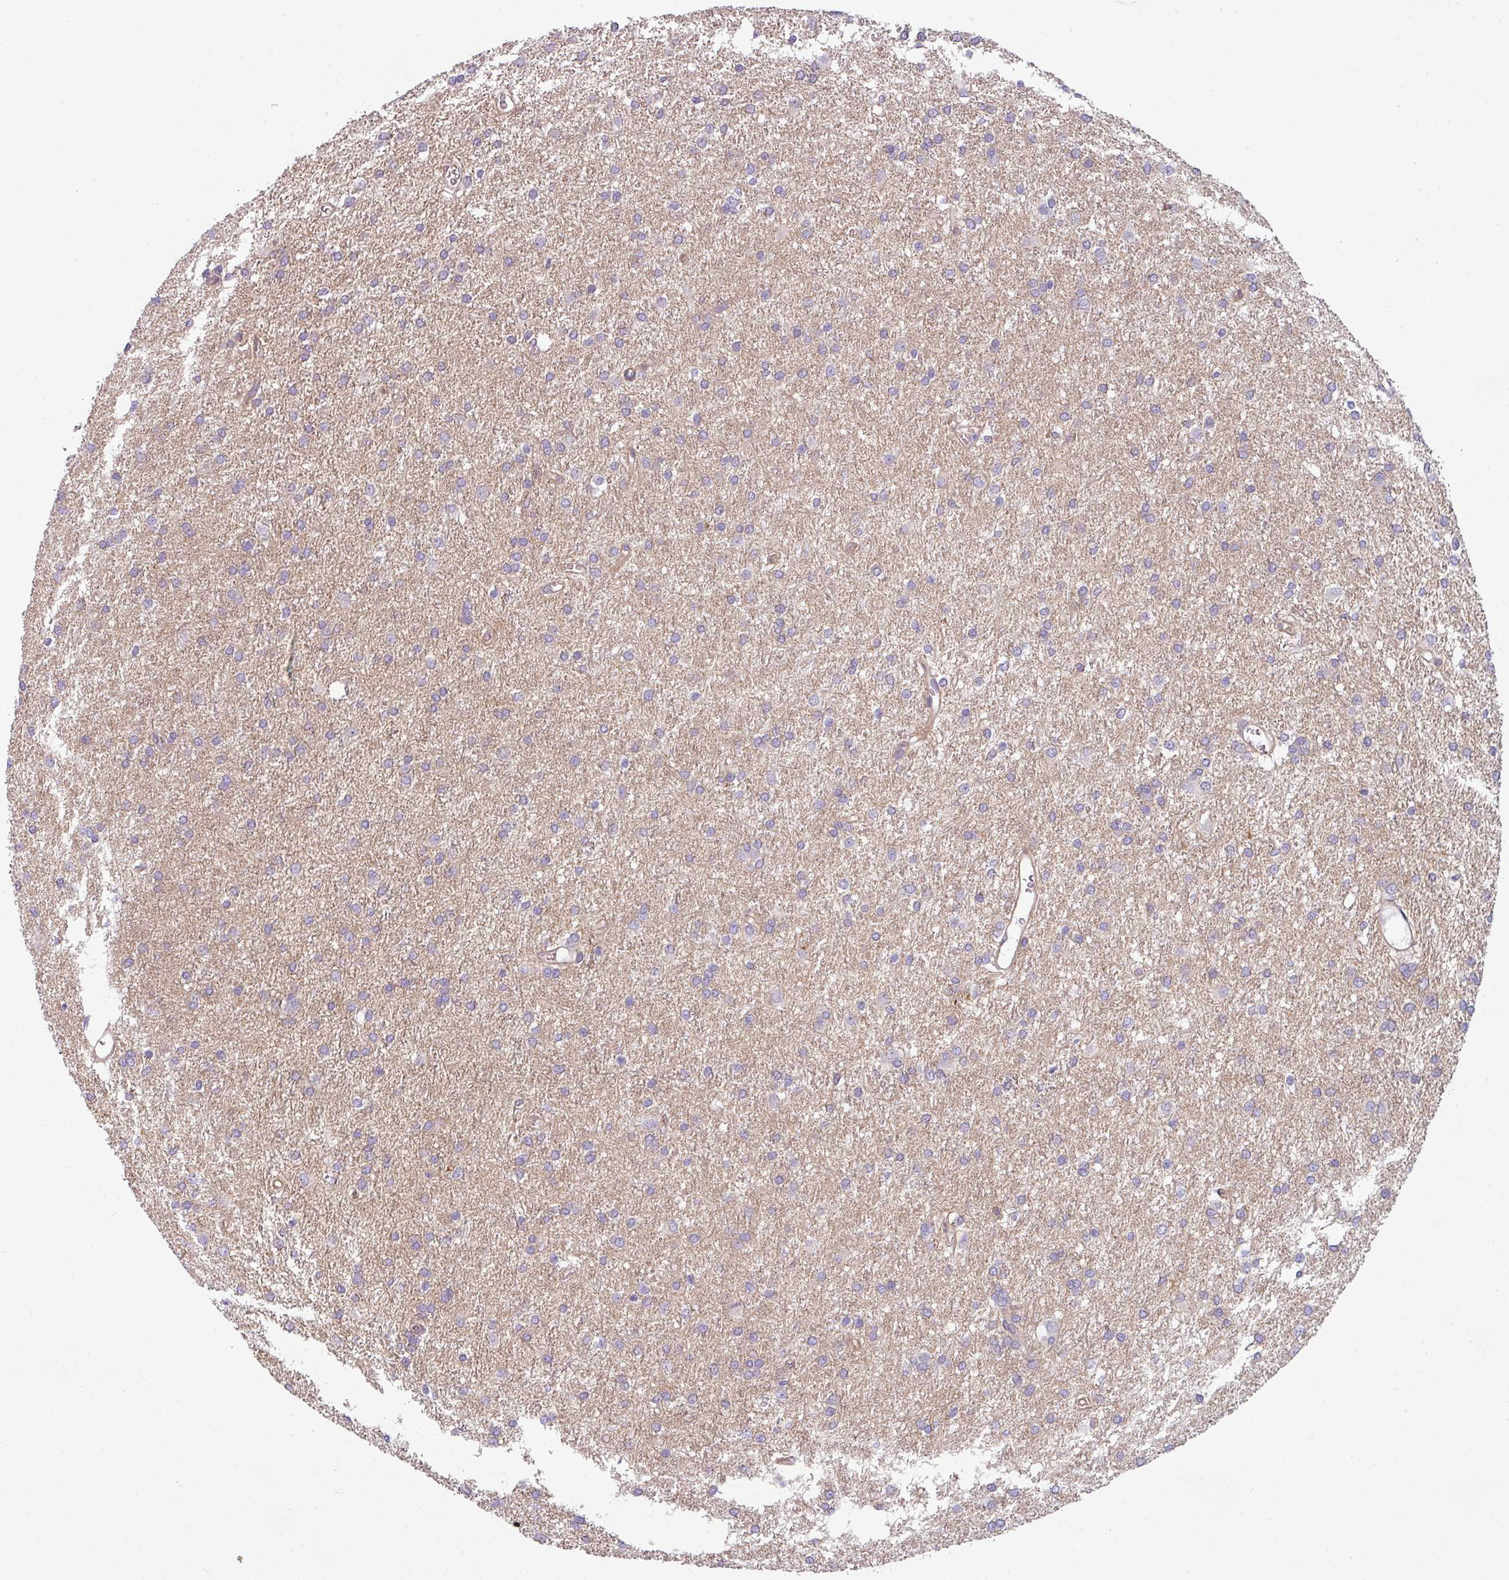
{"staining": {"intensity": "negative", "quantity": "none", "location": "none"}, "tissue": "glioma", "cell_type": "Tumor cells", "image_type": "cancer", "snomed": [{"axis": "morphology", "description": "Glioma, malignant, High grade"}, {"axis": "topography", "description": "Brain"}], "caption": "This is an immunohistochemistry micrograph of glioma. There is no expression in tumor cells.", "gene": "BUD23", "patient": {"sex": "female", "age": 50}}